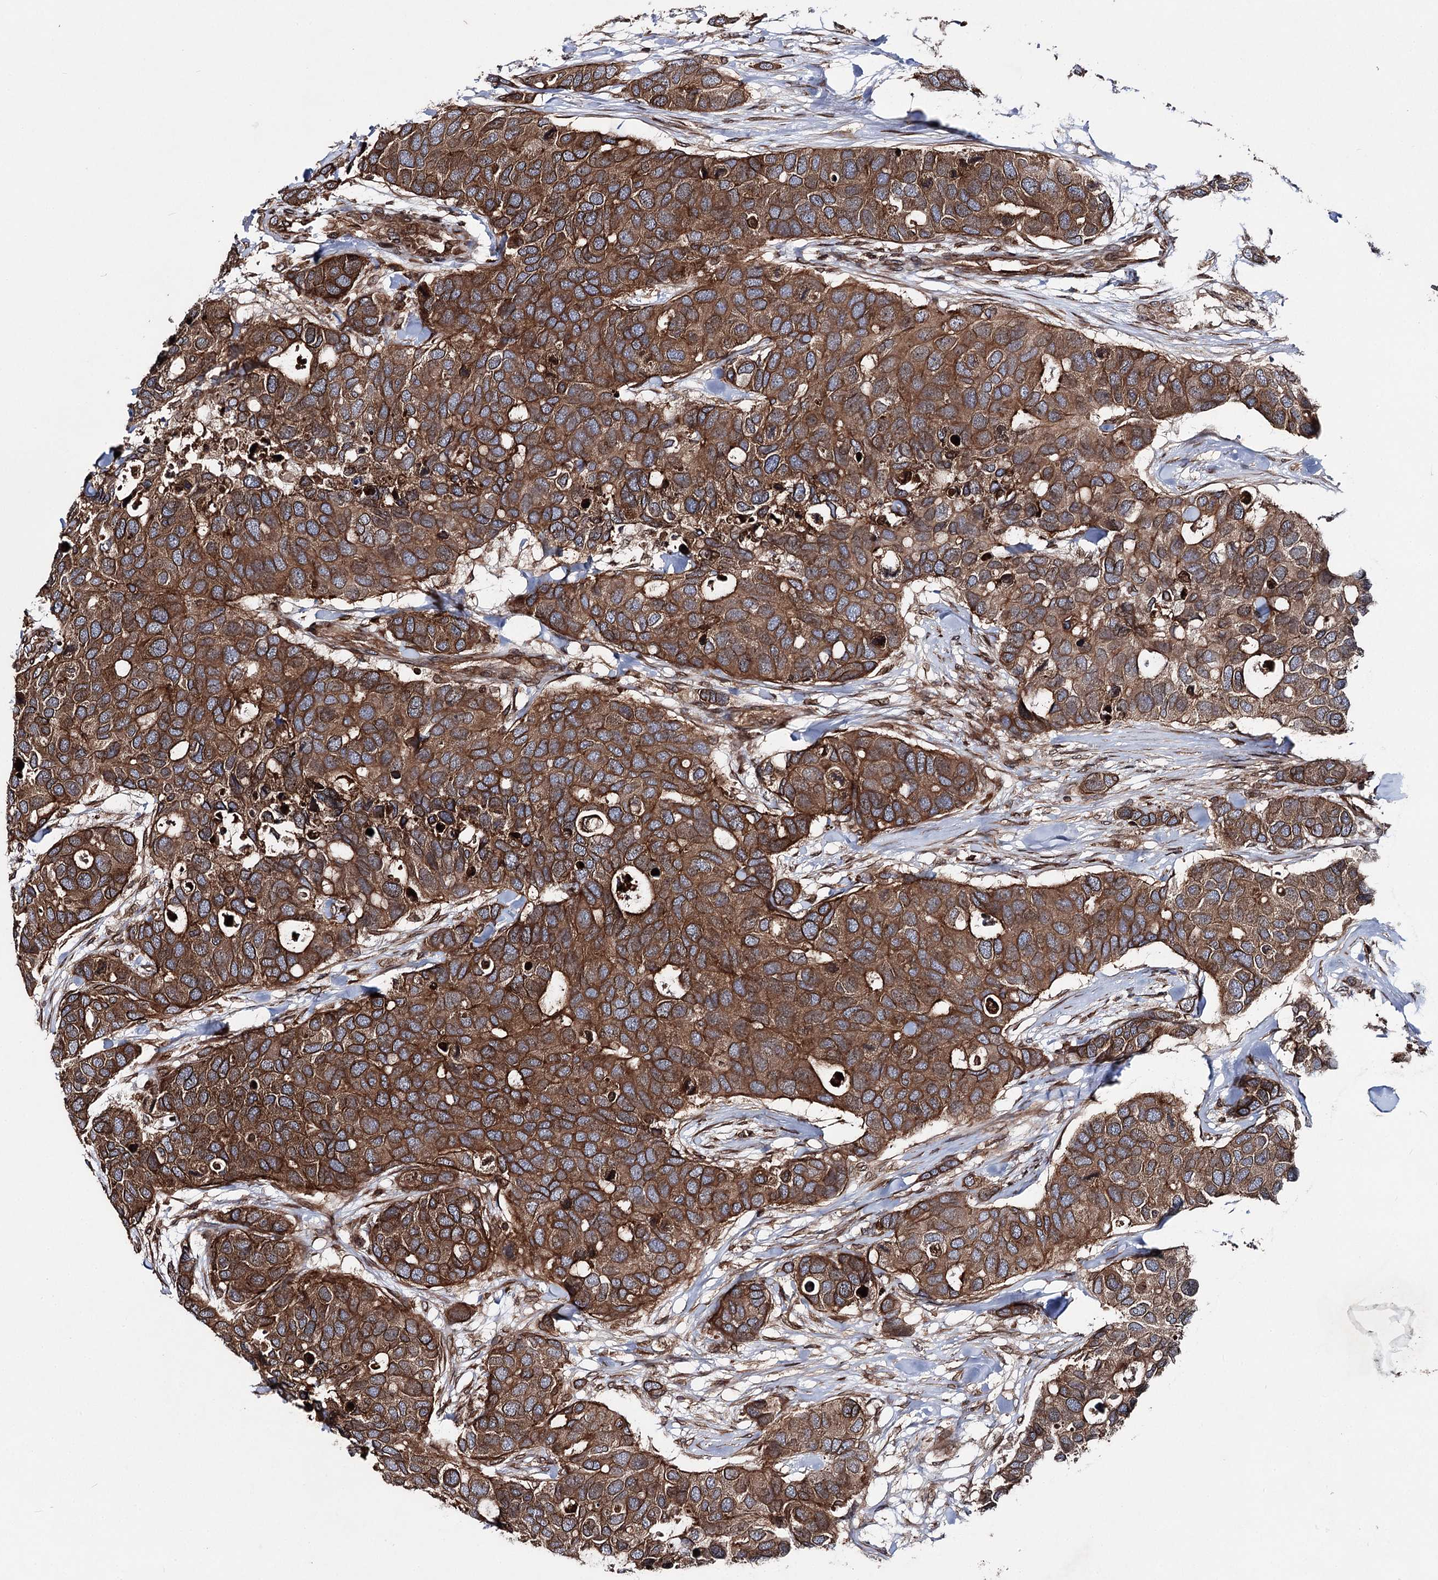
{"staining": {"intensity": "strong", "quantity": ">75%", "location": "cytoplasmic/membranous"}, "tissue": "breast cancer", "cell_type": "Tumor cells", "image_type": "cancer", "snomed": [{"axis": "morphology", "description": "Duct carcinoma"}, {"axis": "topography", "description": "Breast"}], "caption": "A micrograph of breast cancer (invasive ductal carcinoma) stained for a protein demonstrates strong cytoplasmic/membranous brown staining in tumor cells.", "gene": "FGFR1OP2", "patient": {"sex": "female", "age": 83}}